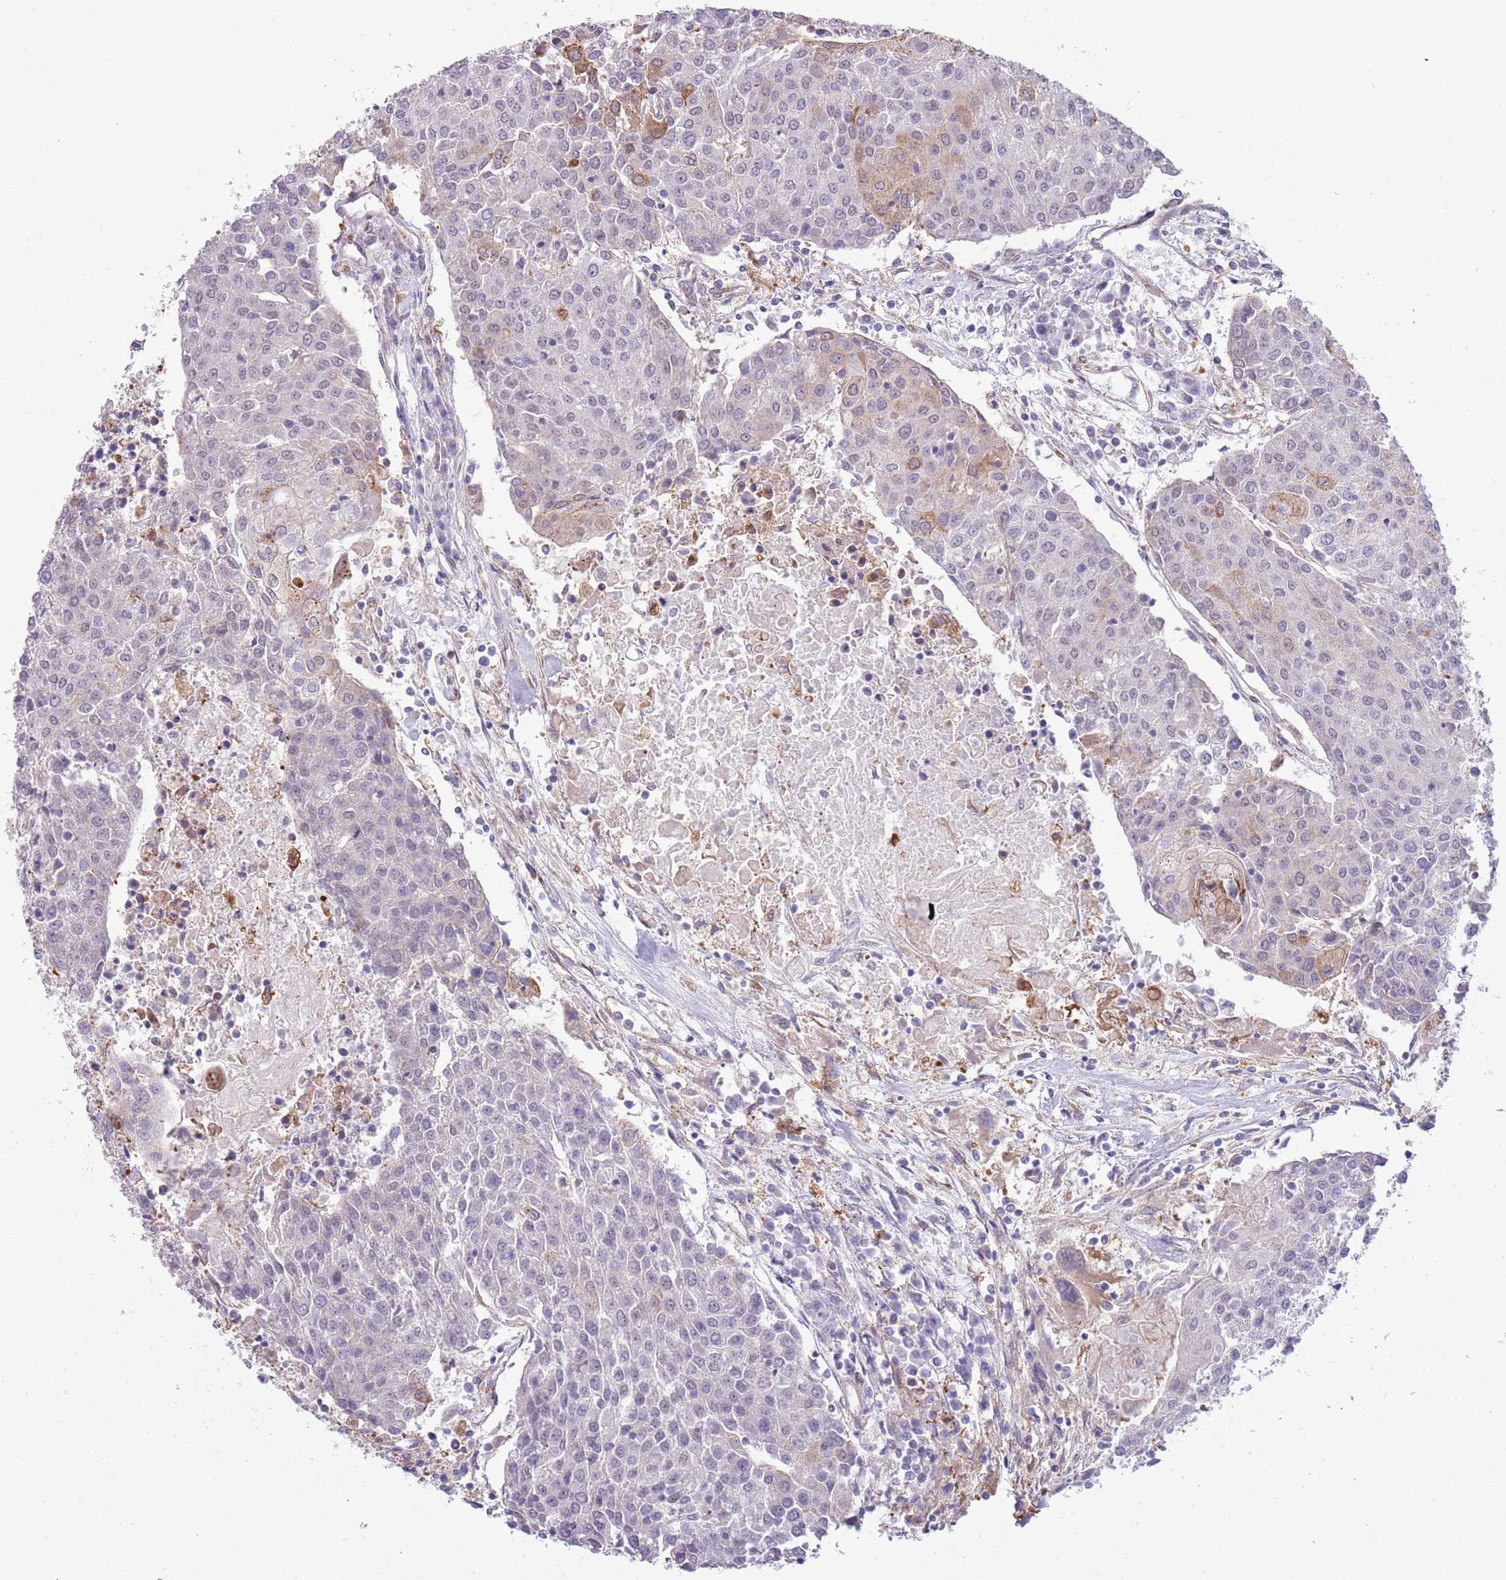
{"staining": {"intensity": "moderate", "quantity": "<25%", "location": "cytoplasmic/membranous"}, "tissue": "urothelial cancer", "cell_type": "Tumor cells", "image_type": "cancer", "snomed": [{"axis": "morphology", "description": "Urothelial carcinoma, High grade"}, {"axis": "topography", "description": "Urinary bladder"}], "caption": "Protein staining of high-grade urothelial carcinoma tissue shows moderate cytoplasmic/membranous staining in approximately <25% of tumor cells.", "gene": "CREBZF", "patient": {"sex": "female", "age": 85}}